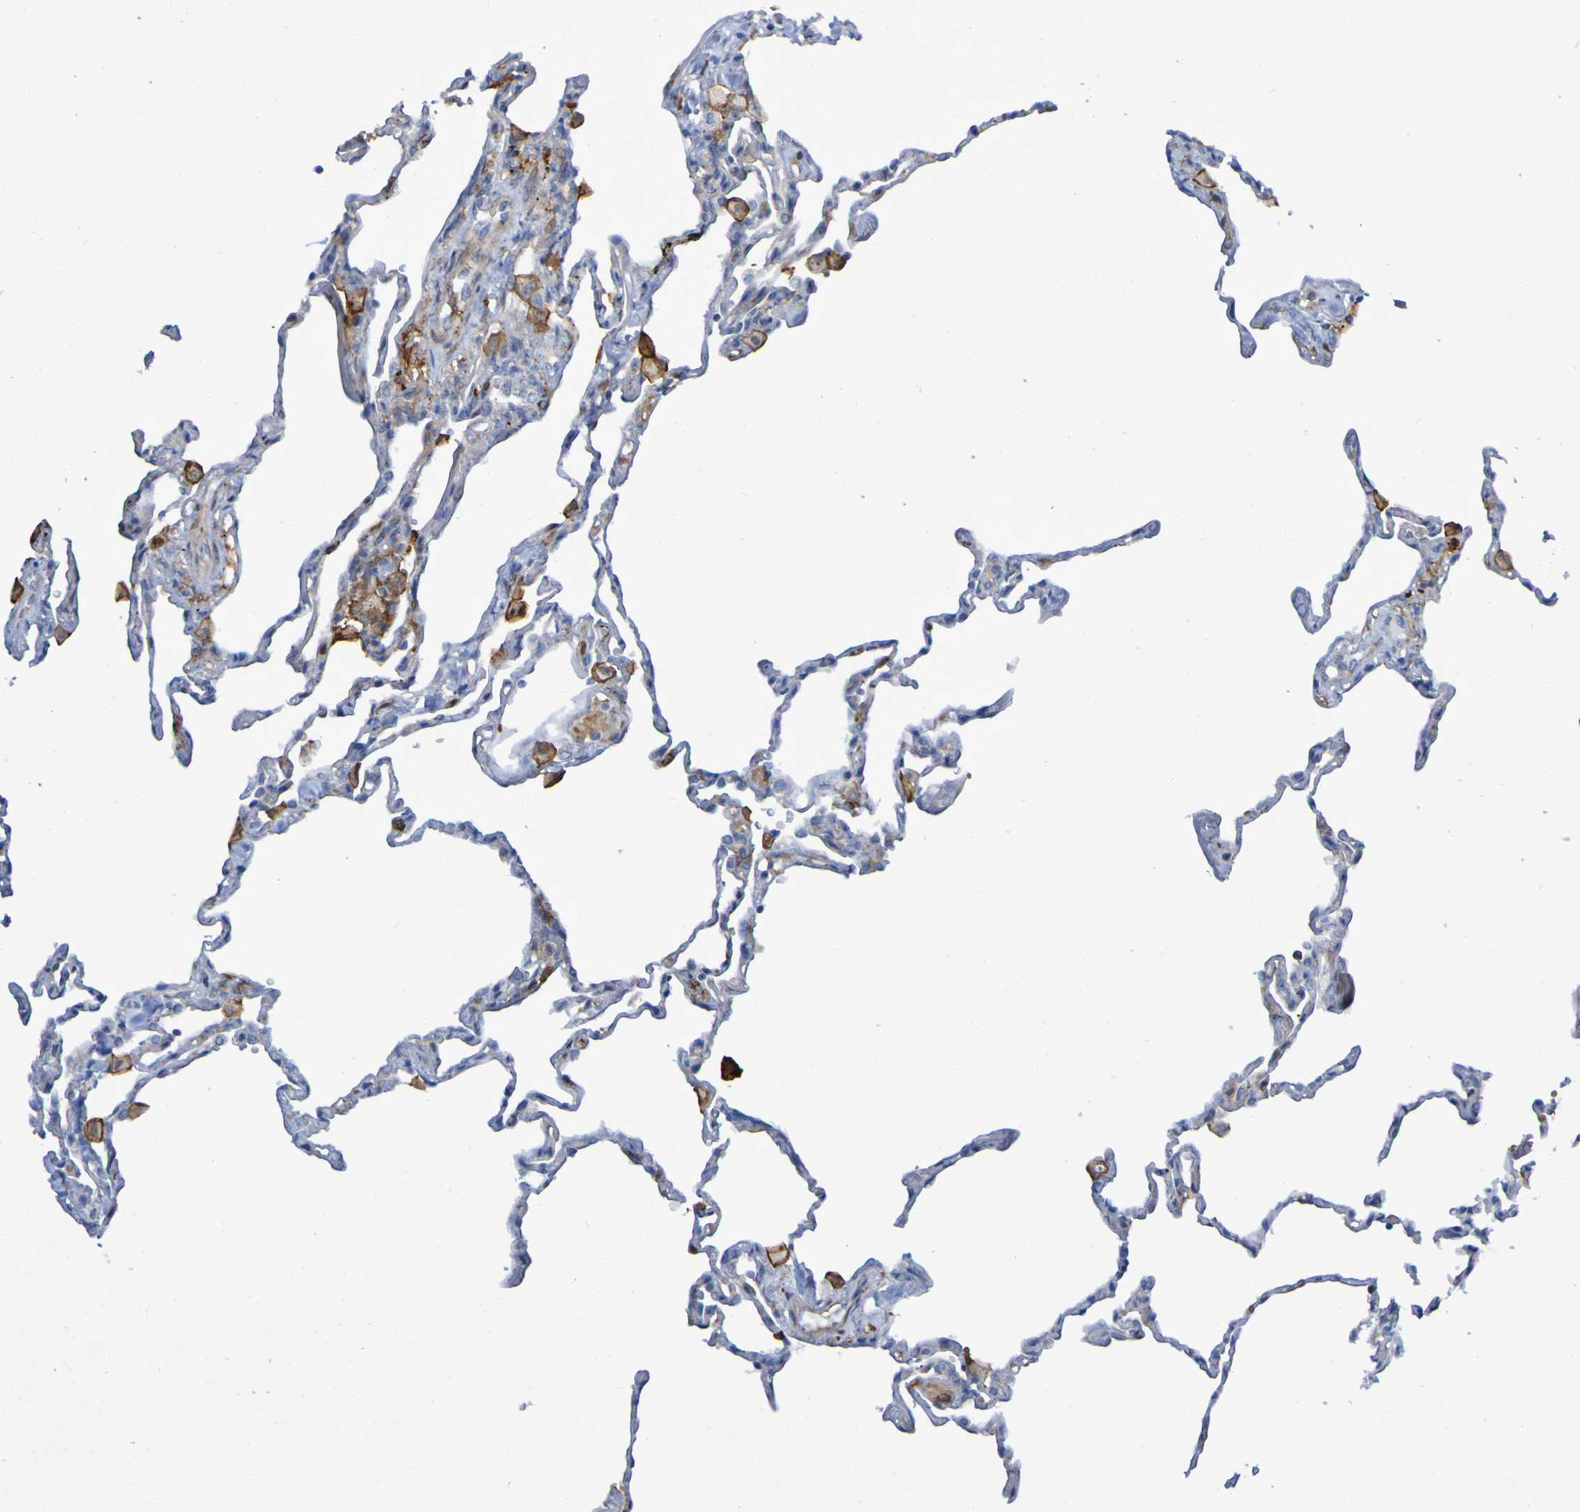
{"staining": {"intensity": "weak", "quantity": "<25%", "location": "cytoplasmic/membranous"}, "tissue": "lung", "cell_type": "Alveolar cells", "image_type": "normal", "snomed": [{"axis": "morphology", "description": "Normal tissue, NOS"}, {"axis": "topography", "description": "Lung"}], "caption": "IHC image of normal lung: lung stained with DAB displays no significant protein positivity in alveolar cells. (Immunohistochemistry, brightfield microscopy, high magnification).", "gene": "SCRG1", "patient": {"sex": "male", "age": 59}}